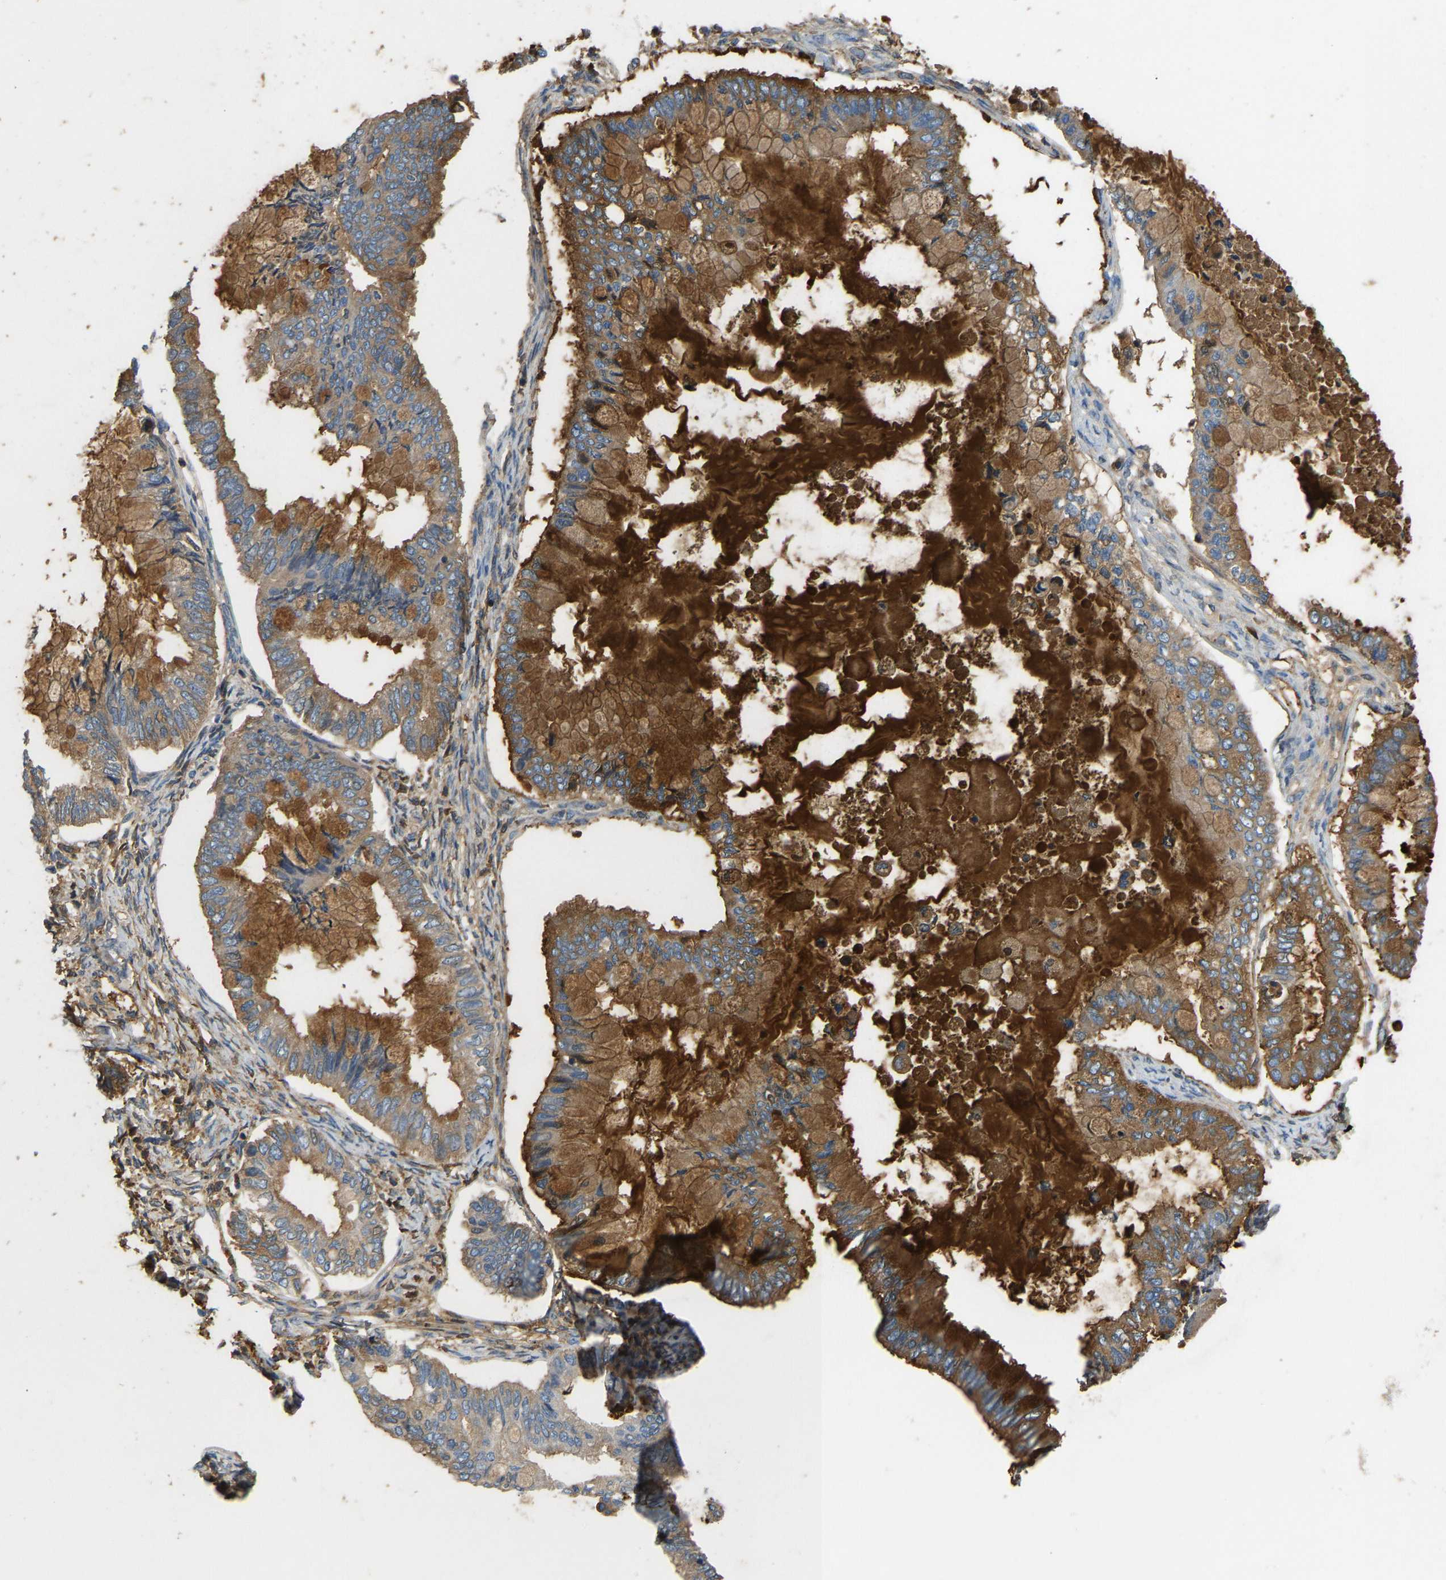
{"staining": {"intensity": "moderate", "quantity": ">75%", "location": "cytoplasmic/membranous"}, "tissue": "ovarian cancer", "cell_type": "Tumor cells", "image_type": "cancer", "snomed": [{"axis": "morphology", "description": "Cystadenocarcinoma, mucinous, NOS"}, {"axis": "topography", "description": "Ovary"}], "caption": "DAB immunohistochemical staining of mucinous cystadenocarcinoma (ovarian) demonstrates moderate cytoplasmic/membranous protein positivity in about >75% of tumor cells.", "gene": "STC1", "patient": {"sex": "female", "age": 80}}